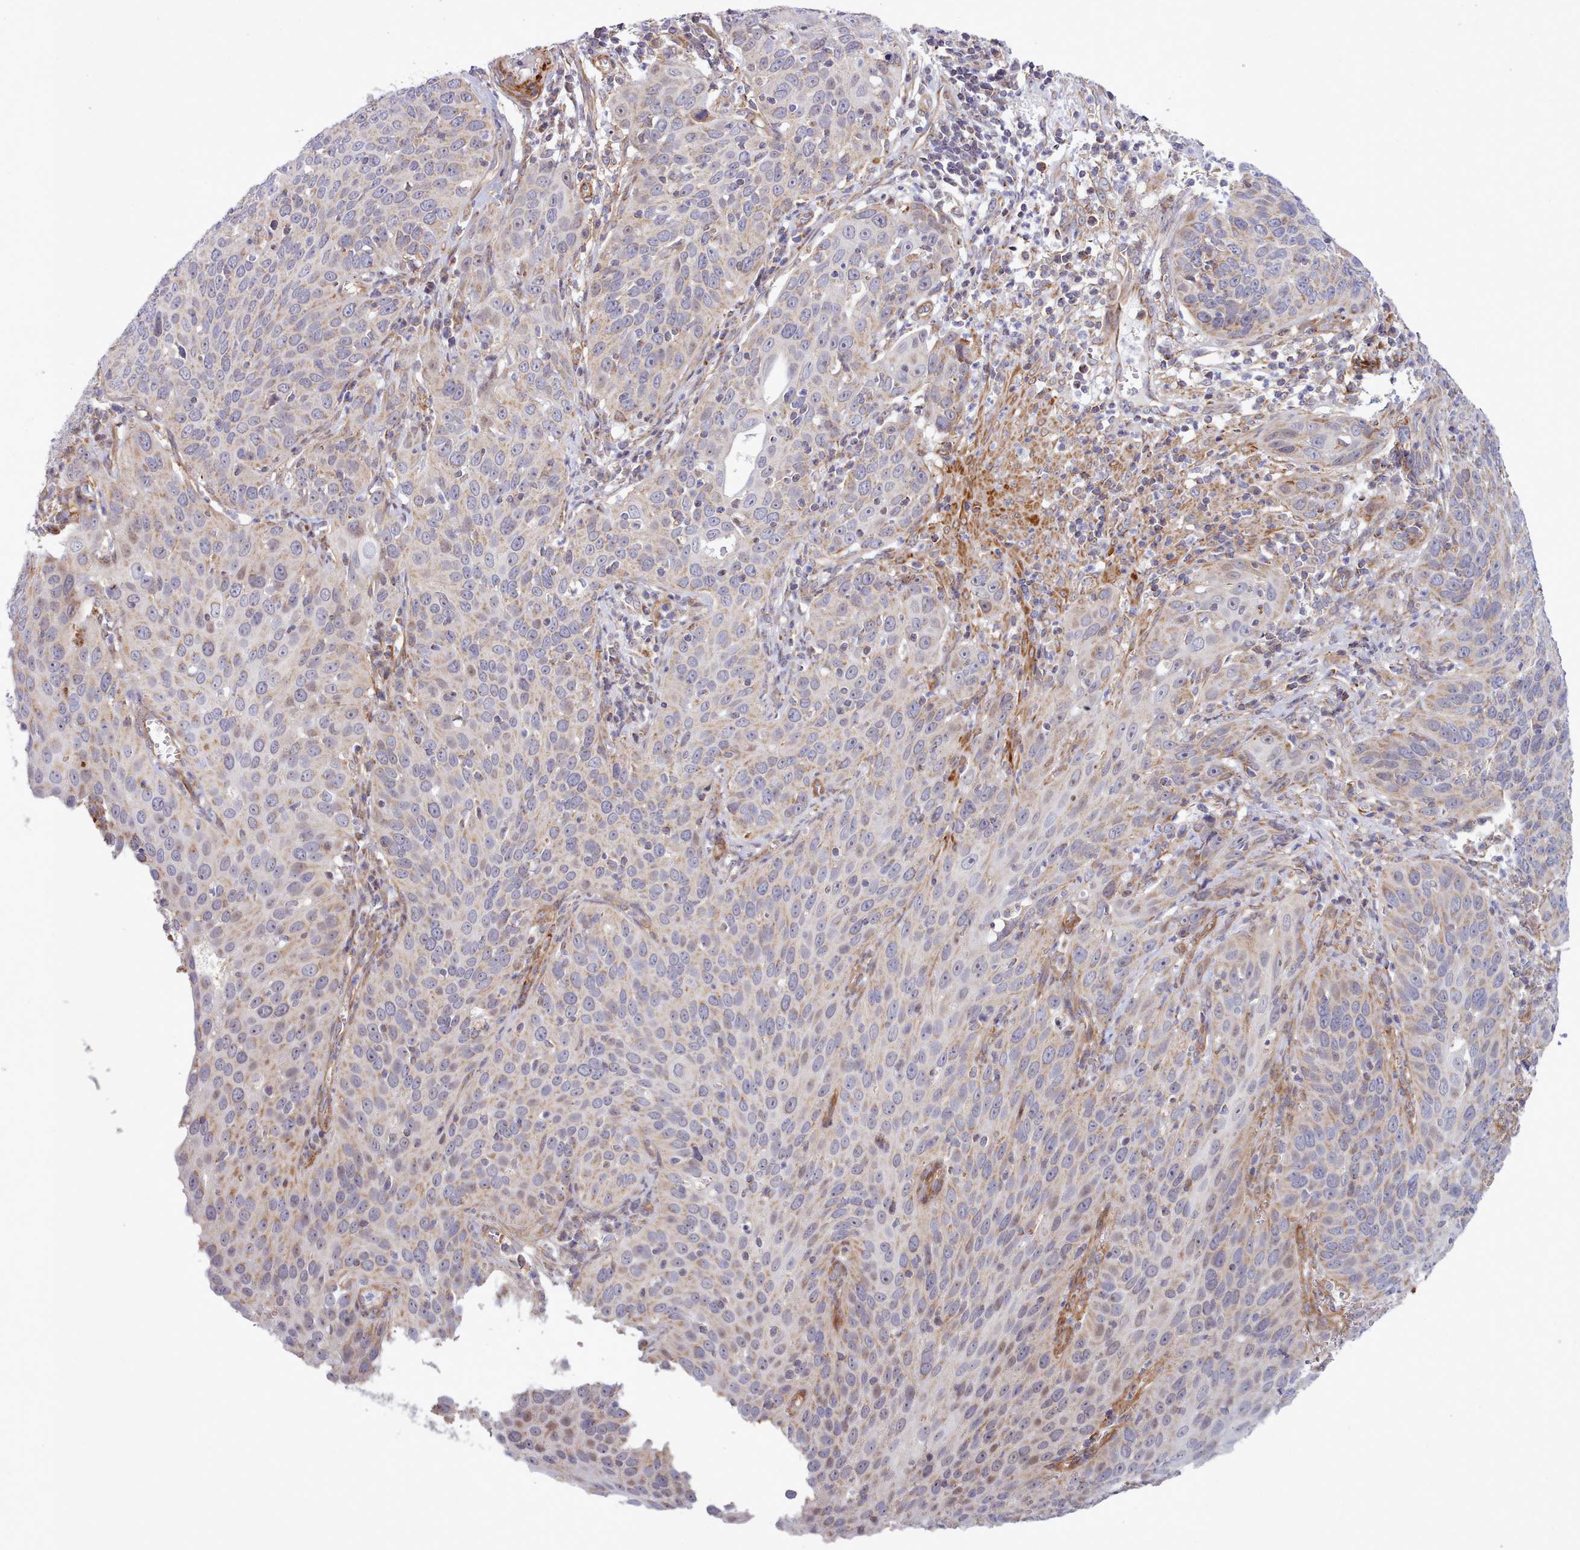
{"staining": {"intensity": "weak", "quantity": "25%-75%", "location": "cytoplasmic/membranous"}, "tissue": "cervical cancer", "cell_type": "Tumor cells", "image_type": "cancer", "snomed": [{"axis": "morphology", "description": "Squamous cell carcinoma, NOS"}, {"axis": "topography", "description": "Cervix"}], "caption": "Protein analysis of squamous cell carcinoma (cervical) tissue displays weak cytoplasmic/membranous expression in approximately 25%-75% of tumor cells. The staining was performed using DAB, with brown indicating positive protein expression. Nuclei are stained blue with hematoxylin.", "gene": "MRPL21", "patient": {"sex": "female", "age": 36}}